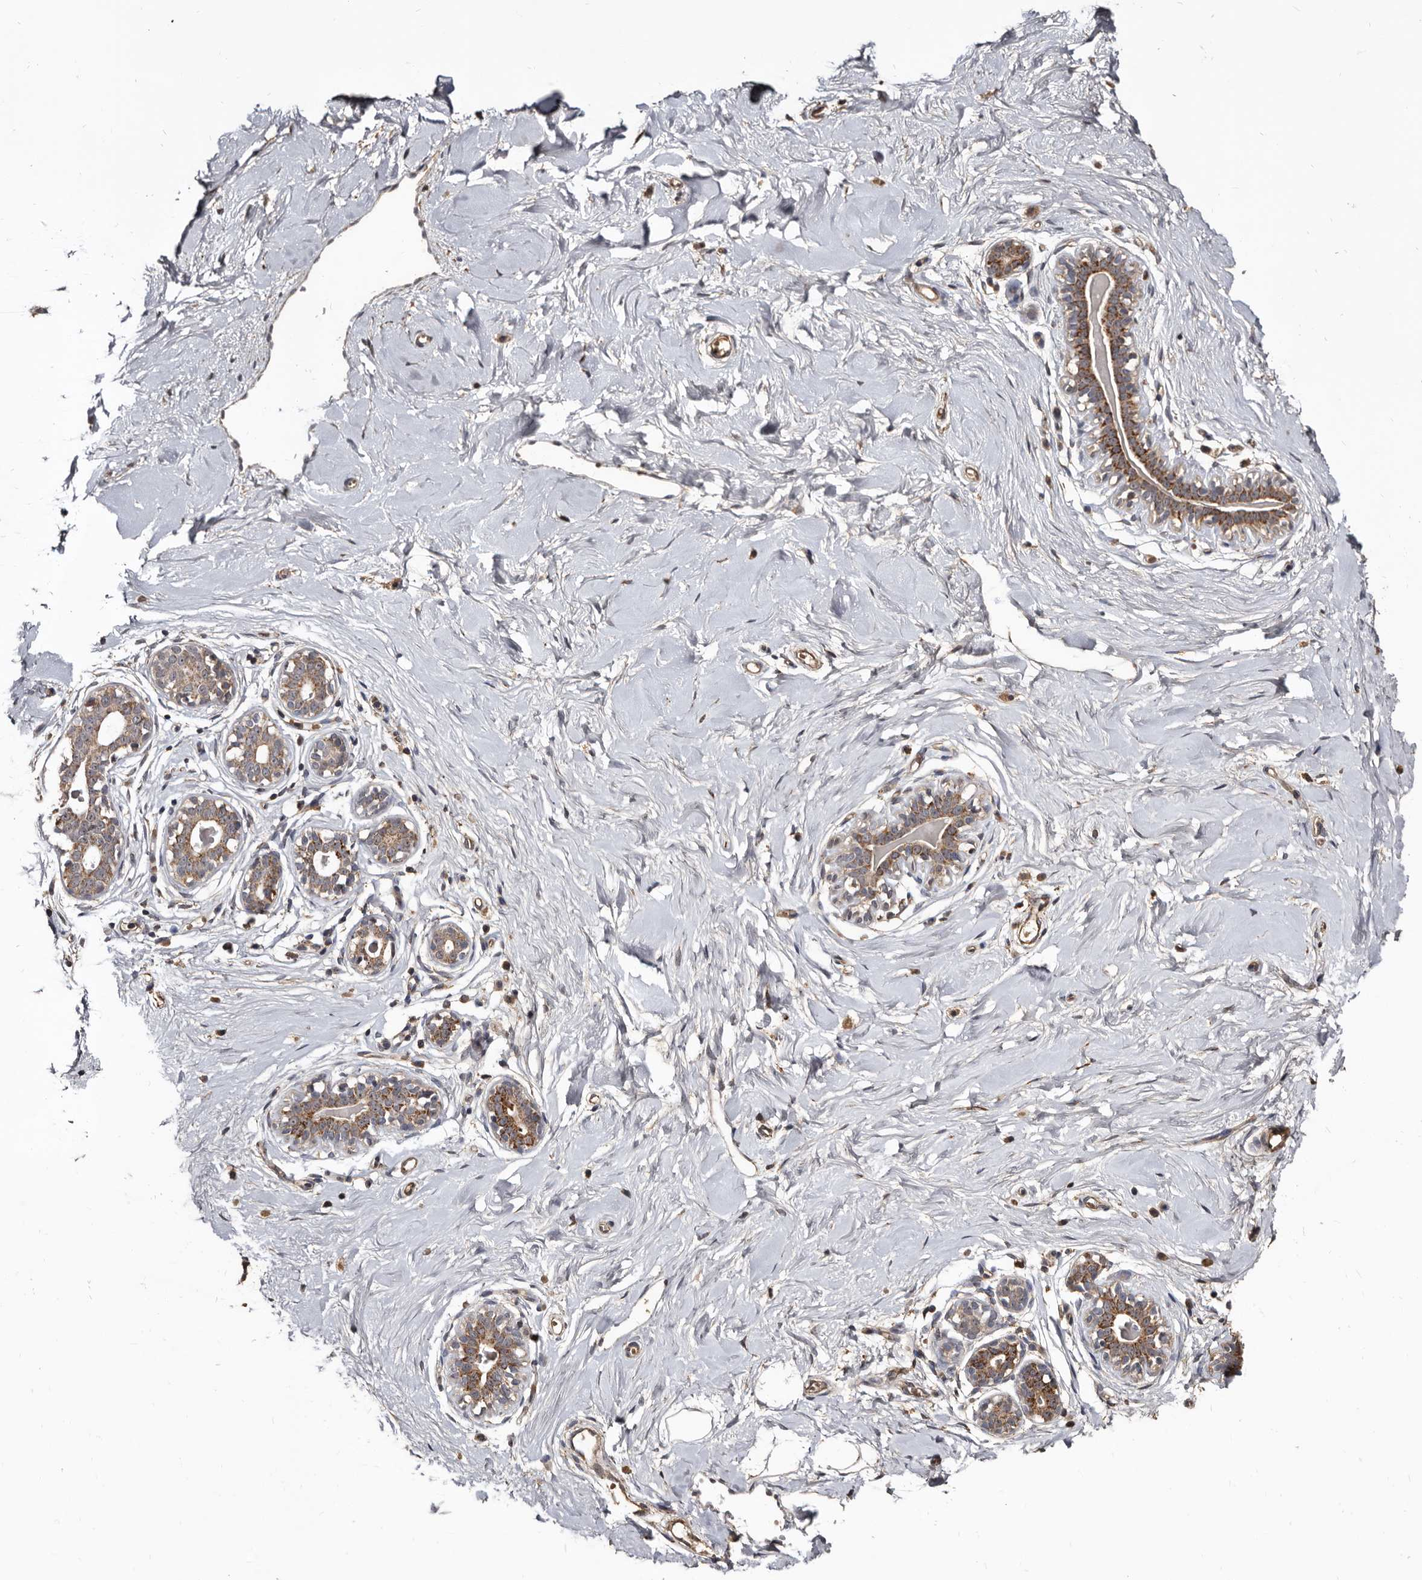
{"staining": {"intensity": "weak", "quantity": ">75%", "location": "cytoplasmic/membranous"}, "tissue": "breast", "cell_type": "Adipocytes", "image_type": "normal", "snomed": [{"axis": "morphology", "description": "Normal tissue, NOS"}, {"axis": "morphology", "description": "Adenoma, NOS"}, {"axis": "topography", "description": "Breast"}], "caption": "A micrograph of human breast stained for a protein reveals weak cytoplasmic/membranous brown staining in adipocytes. (Brightfield microscopy of DAB IHC at high magnification).", "gene": "AKAP7", "patient": {"sex": "female", "age": 23}}